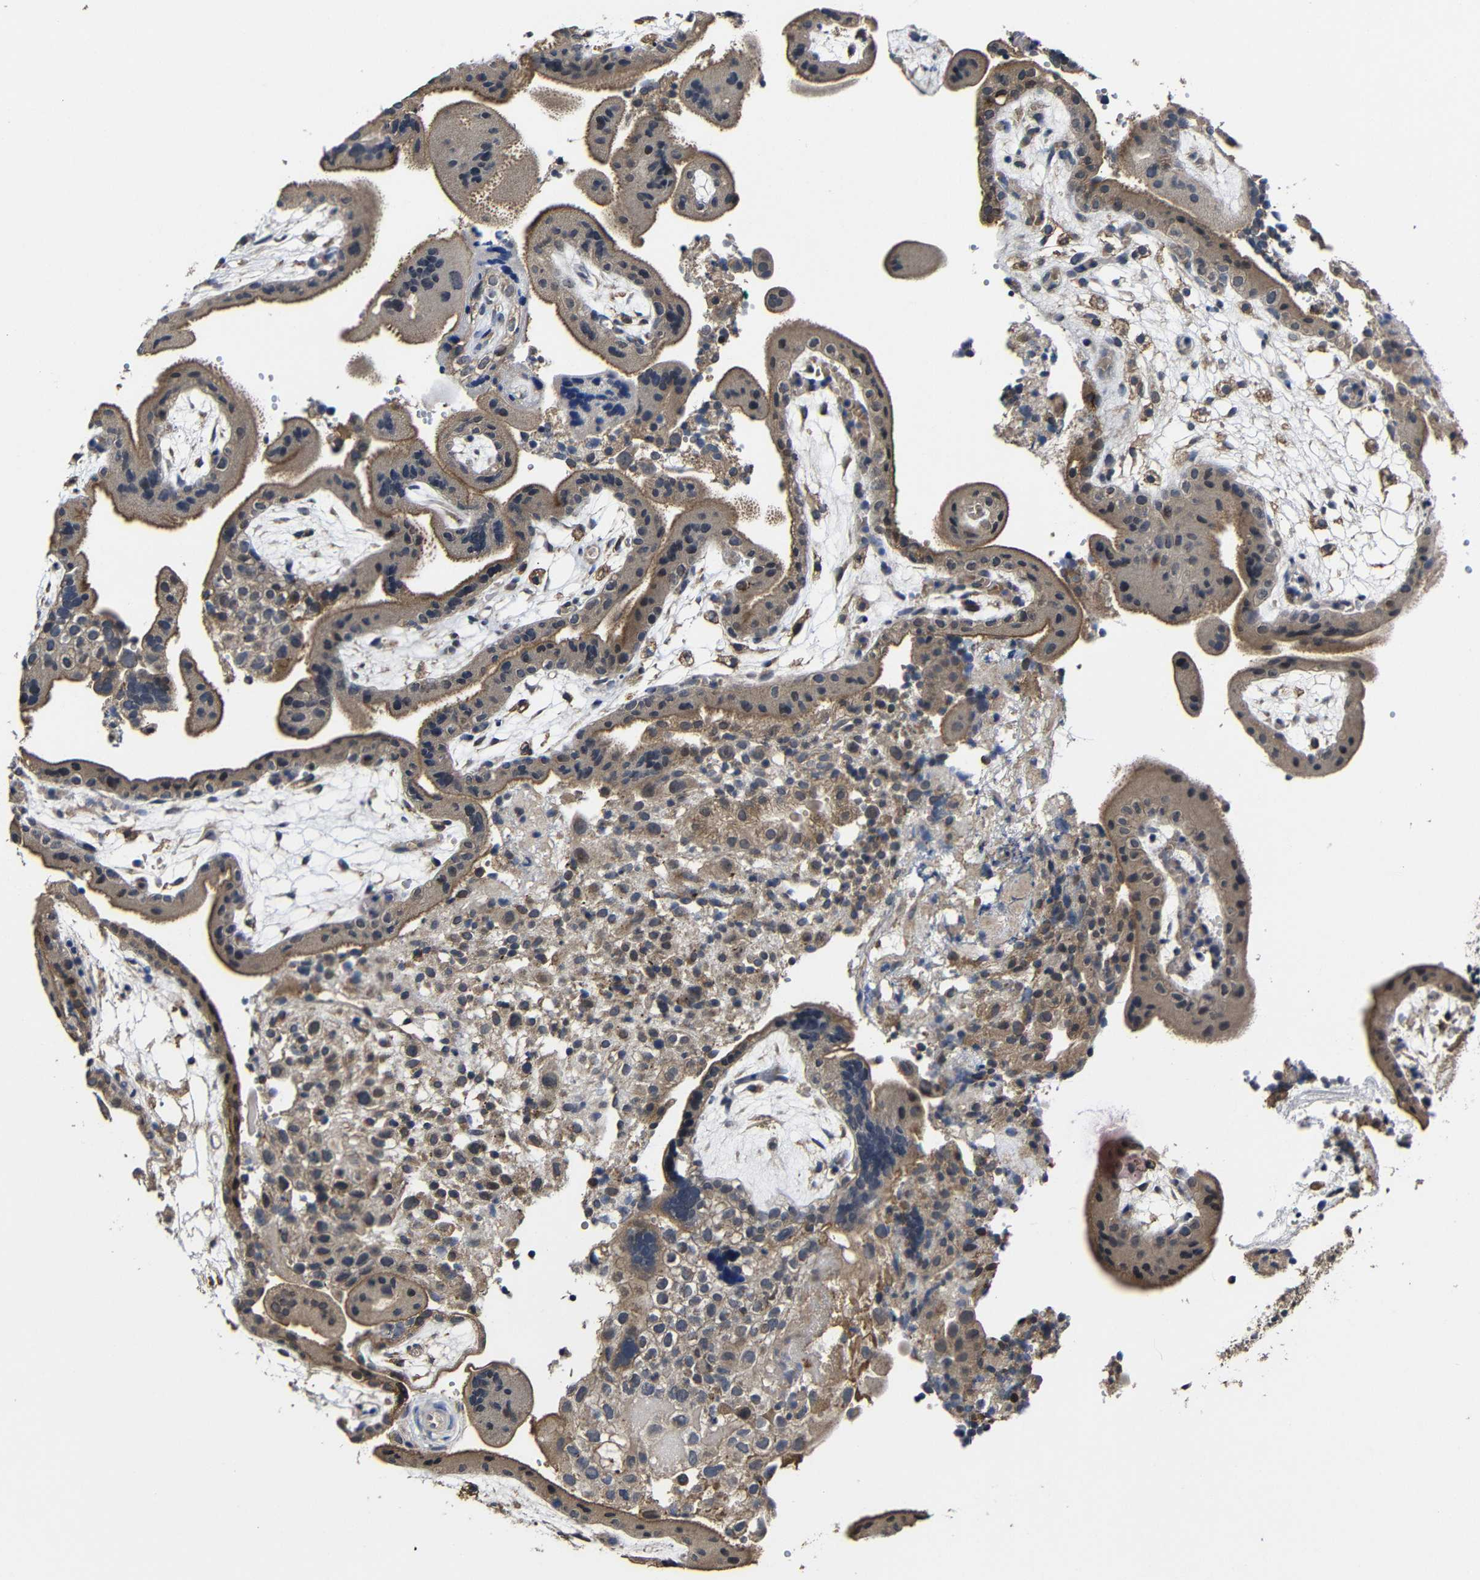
{"staining": {"intensity": "weak", "quantity": ">75%", "location": "cytoplasmic/membranous"}, "tissue": "placenta", "cell_type": "Decidual cells", "image_type": "normal", "snomed": [{"axis": "morphology", "description": "Normal tissue, NOS"}, {"axis": "topography", "description": "Placenta"}], "caption": "Immunohistochemistry (IHC) photomicrograph of benign placenta stained for a protein (brown), which demonstrates low levels of weak cytoplasmic/membranous expression in about >75% of decidual cells.", "gene": "LPAR5", "patient": {"sex": "female", "age": 18}}